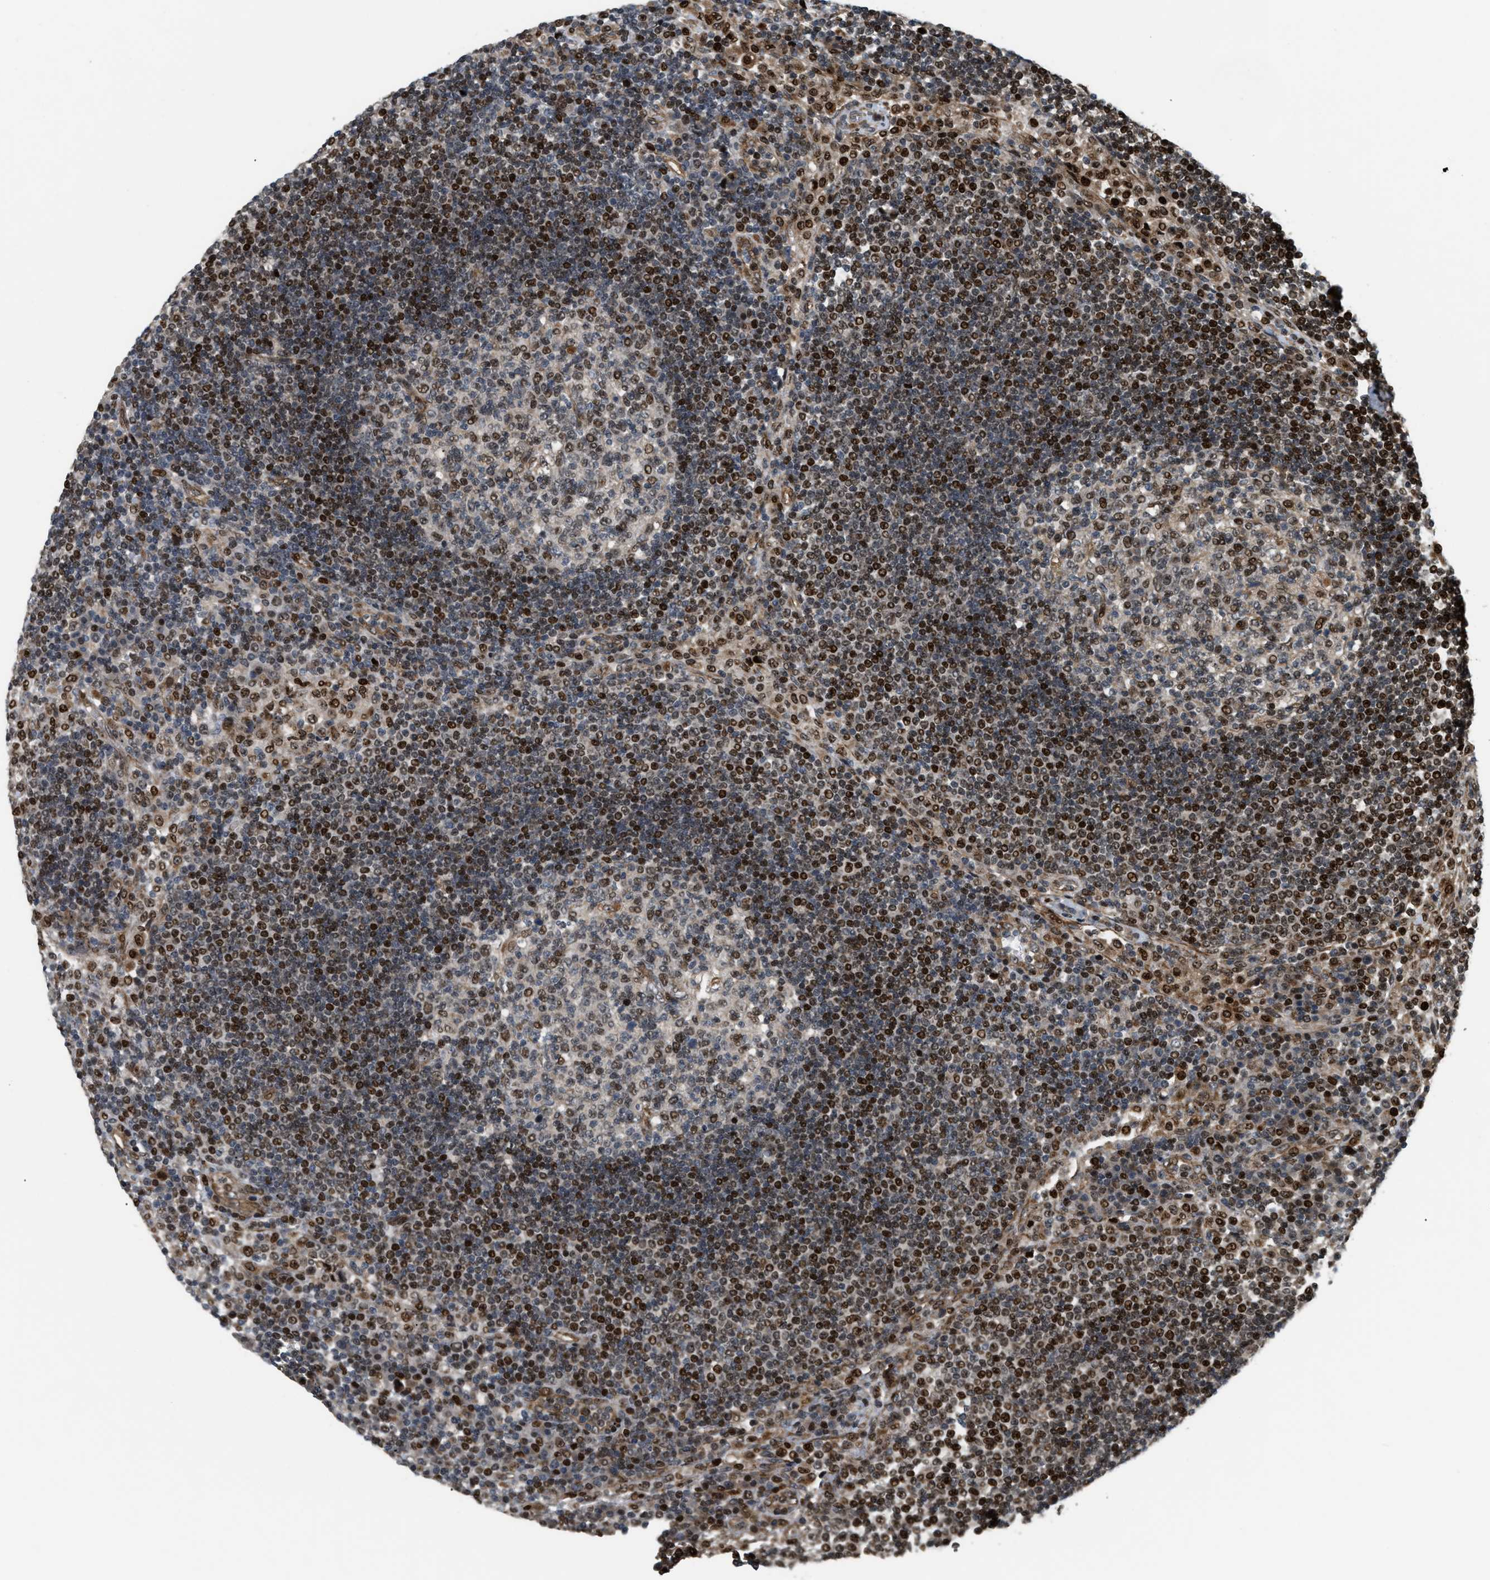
{"staining": {"intensity": "moderate", "quantity": ">75%", "location": "nuclear"}, "tissue": "lymph node", "cell_type": "Germinal center cells", "image_type": "normal", "snomed": [{"axis": "morphology", "description": "Normal tissue, NOS"}, {"axis": "topography", "description": "Lymph node"}], "caption": "Immunohistochemical staining of unremarkable human lymph node reveals >75% levels of moderate nuclear protein expression in about >75% of germinal center cells. (IHC, brightfield microscopy, high magnification).", "gene": "LTA4H", "patient": {"sex": "female", "age": 53}}